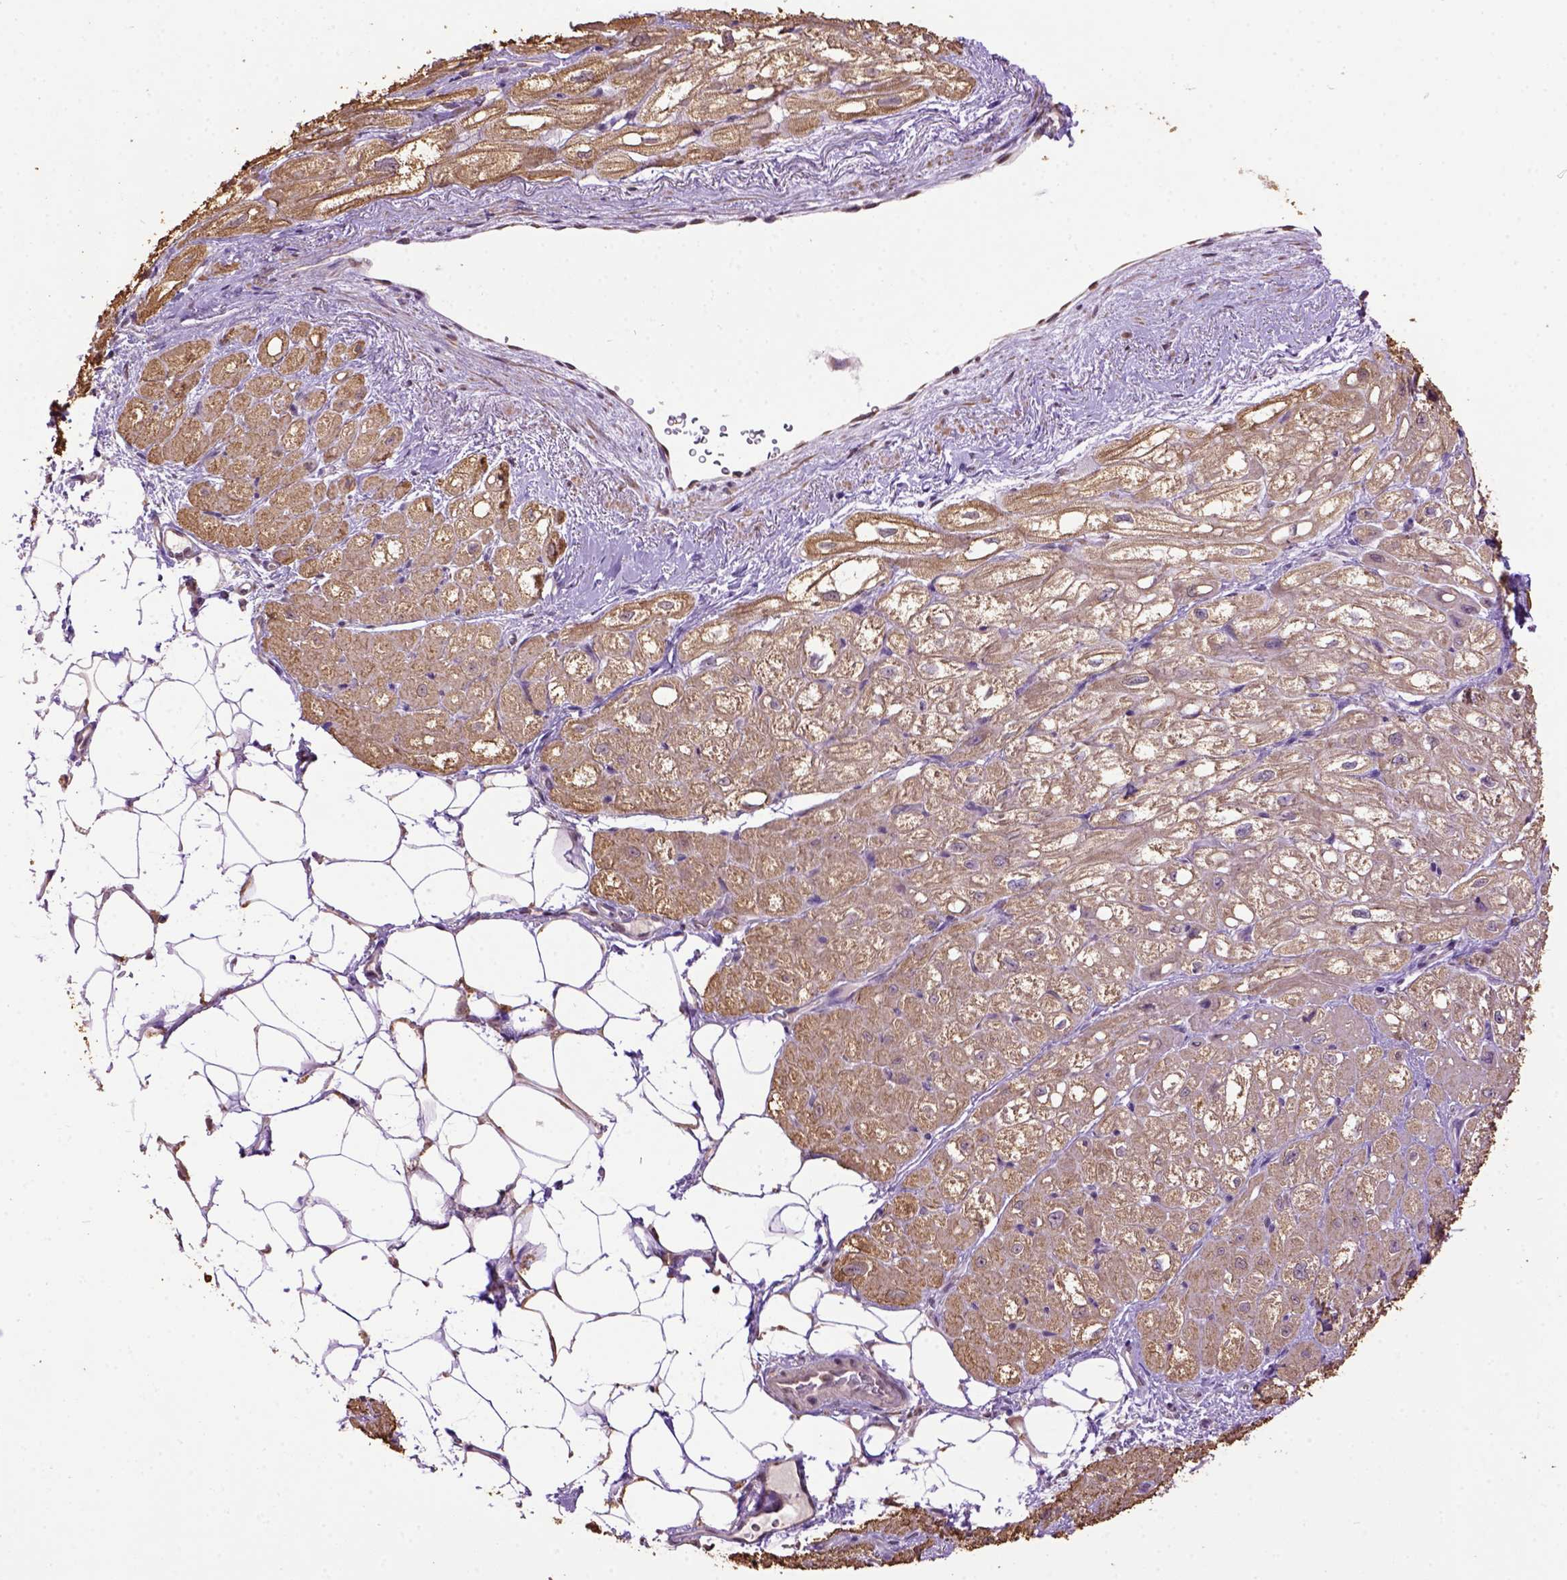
{"staining": {"intensity": "moderate", "quantity": "25%-75%", "location": "cytoplasmic/membranous"}, "tissue": "heart muscle", "cell_type": "Cardiomyocytes", "image_type": "normal", "snomed": [{"axis": "morphology", "description": "Normal tissue, NOS"}, {"axis": "topography", "description": "Heart"}], "caption": "Moderate cytoplasmic/membranous expression is identified in approximately 25%-75% of cardiomyocytes in normal heart muscle. (DAB IHC with brightfield microscopy, high magnification).", "gene": "WDR17", "patient": {"sex": "female", "age": 69}}